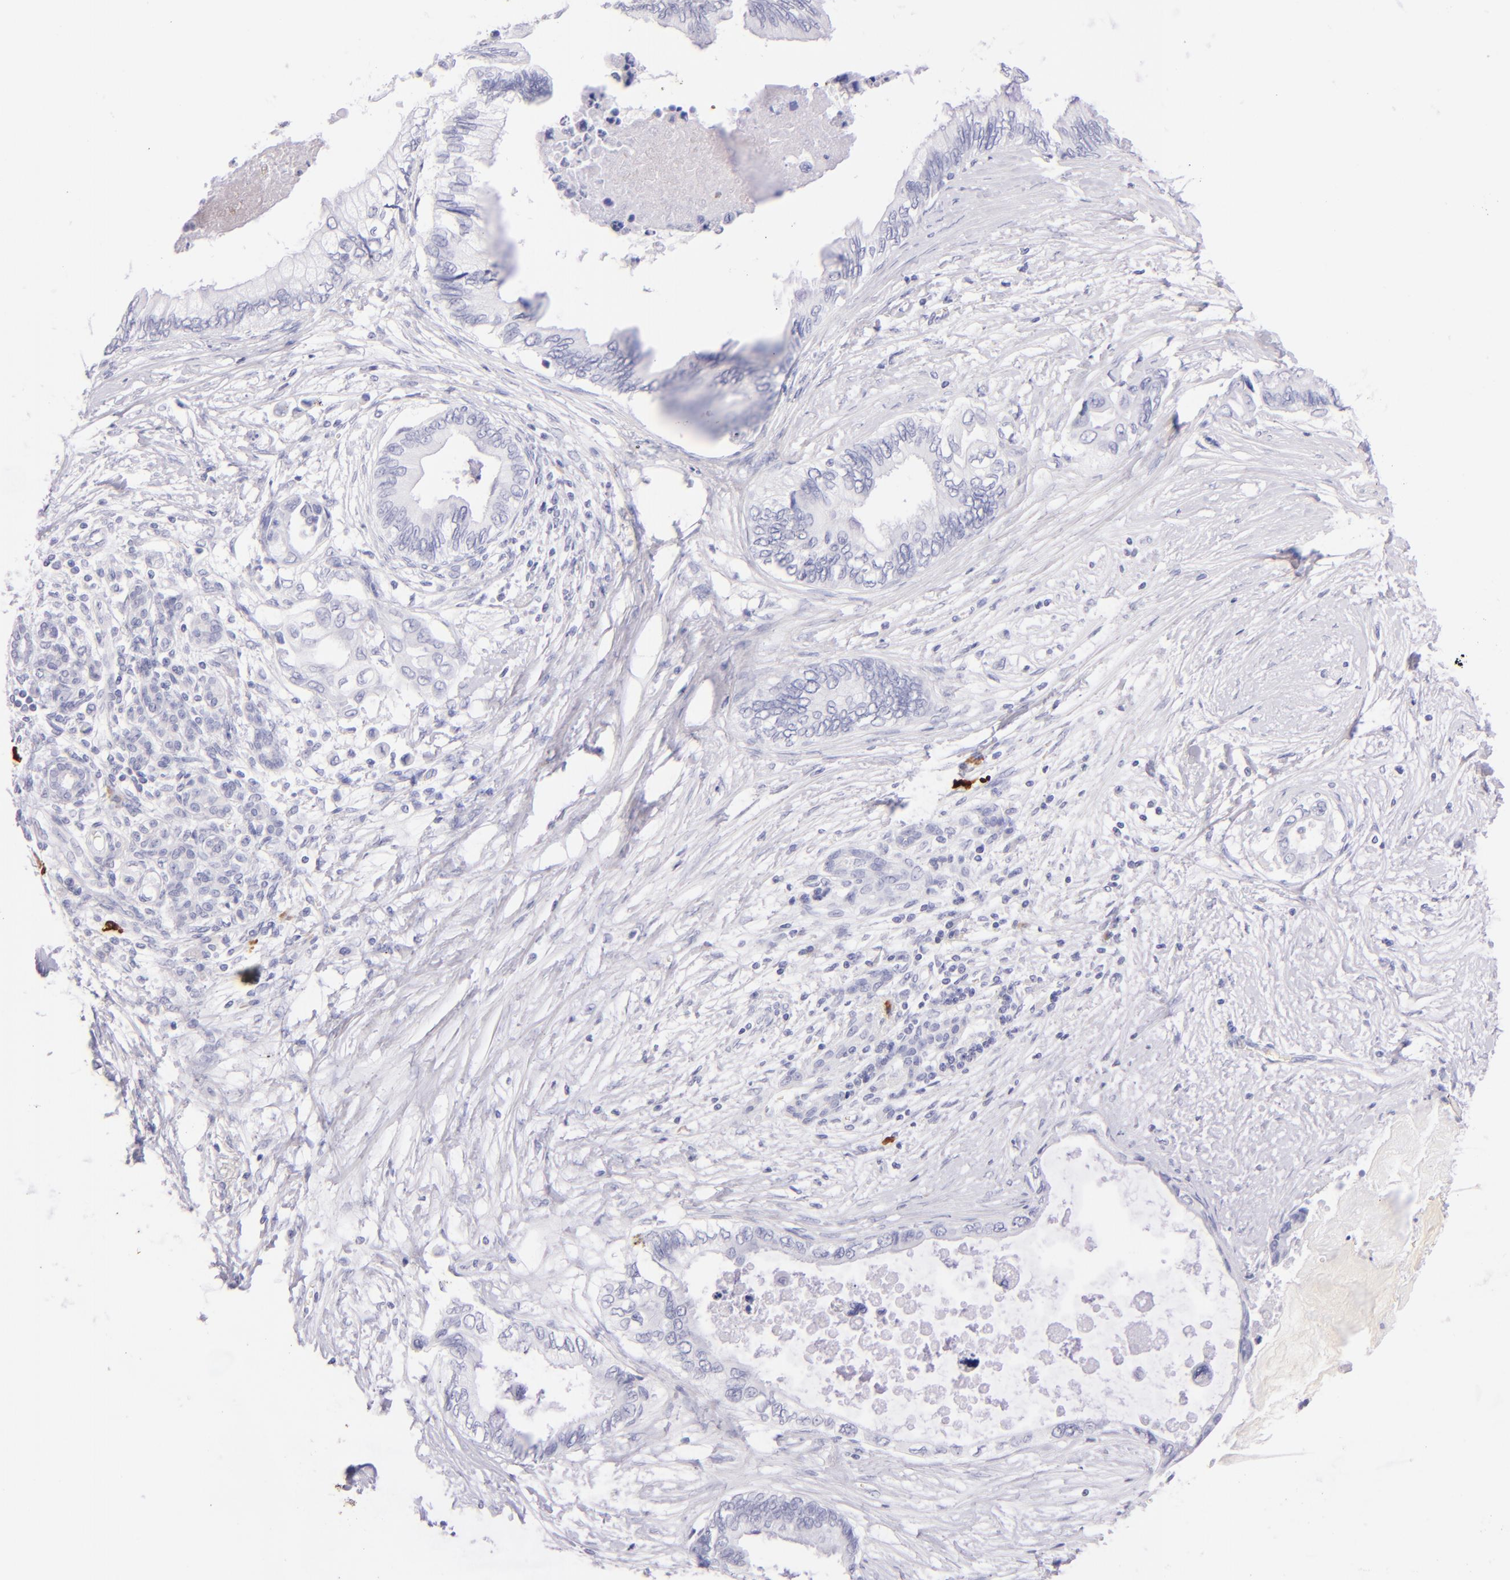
{"staining": {"intensity": "negative", "quantity": "none", "location": "none"}, "tissue": "pancreatic cancer", "cell_type": "Tumor cells", "image_type": "cancer", "snomed": [{"axis": "morphology", "description": "Adenocarcinoma, NOS"}, {"axis": "topography", "description": "Pancreas"}], "caption": "IHC of human pancreatic cancer (adenocarcinoma) reveals no positivity in tumor cells.", "gene": "SDC1", "patient": {"sex": "female", "age": 66}}